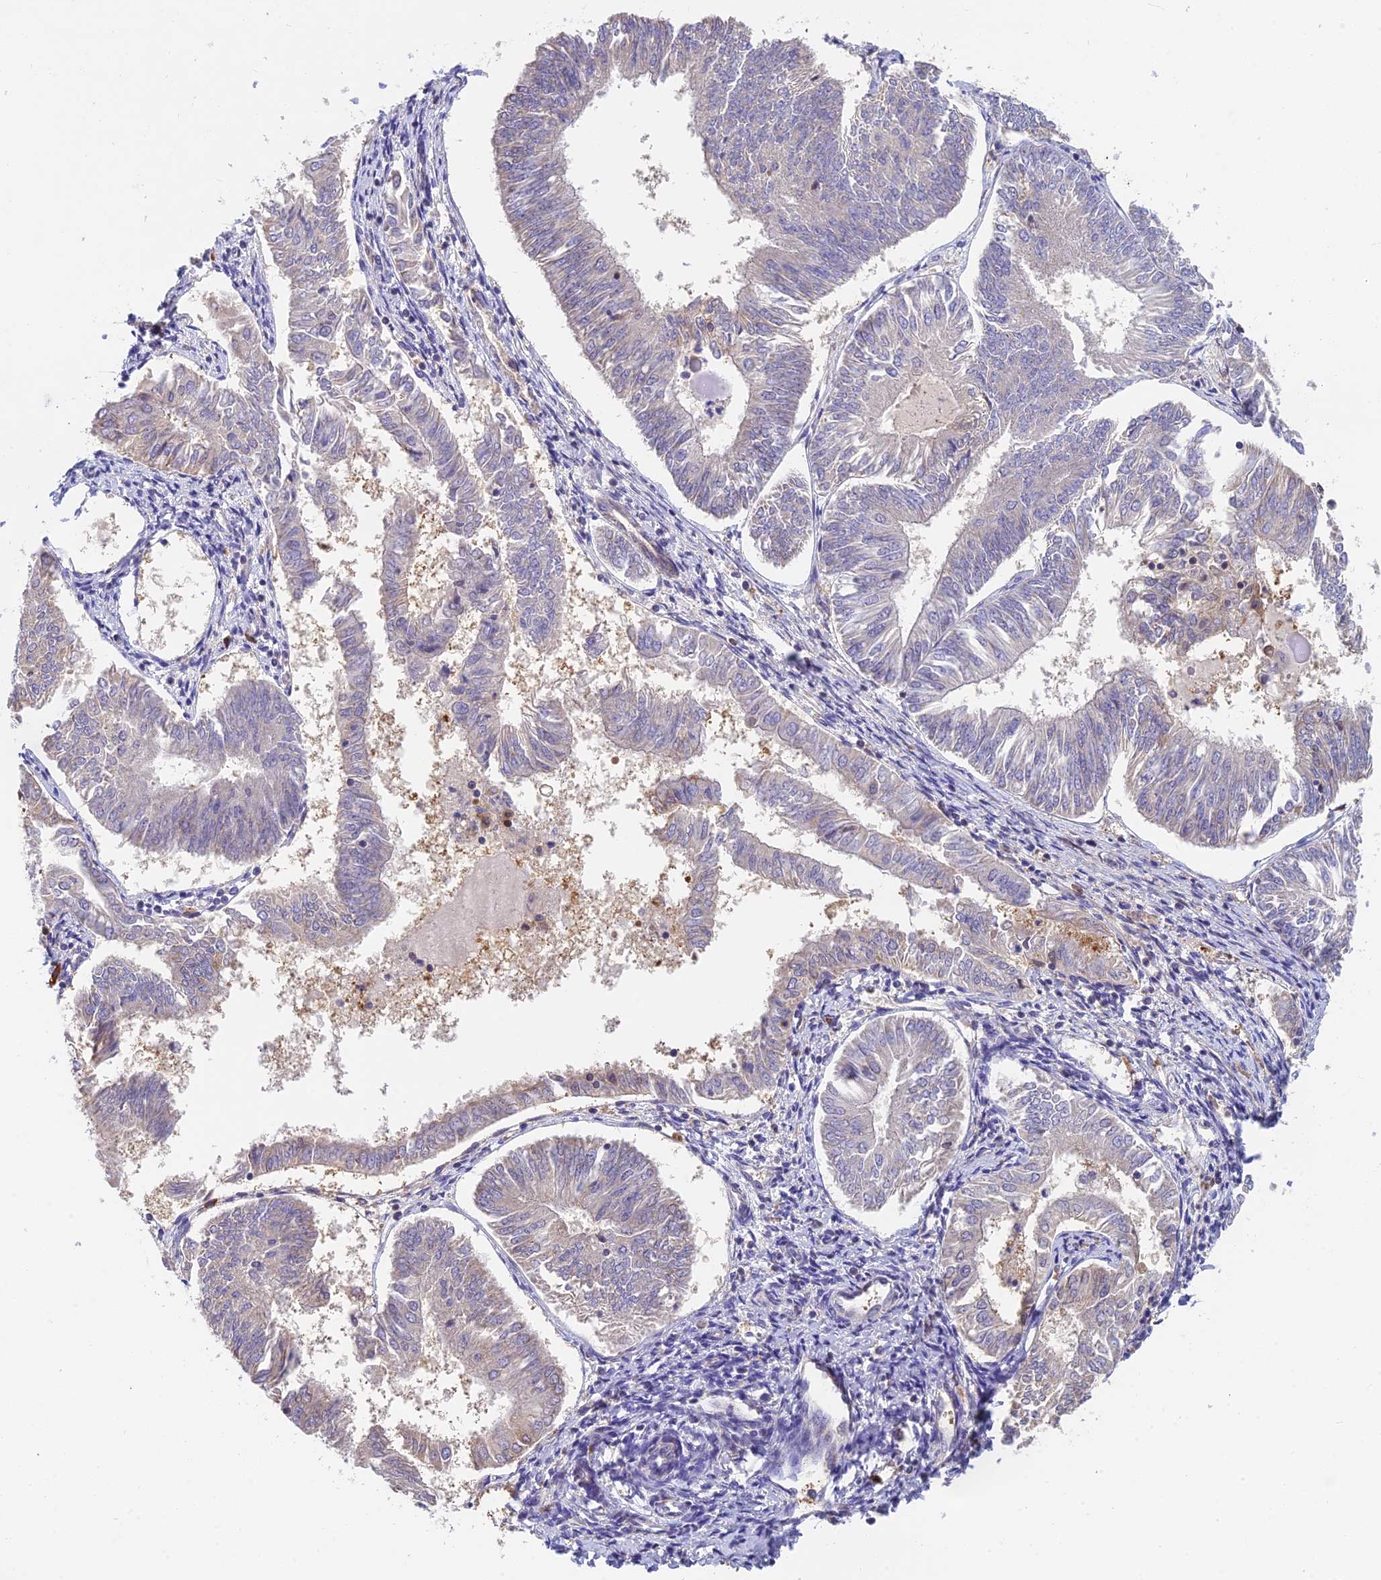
{"staining": {"intensity": "negative", "quantity": "none", "location": "none"}, "tissue": "endometrial cancer", "cell_type": "Tumor cells", "image_type": "cancer", "snomed": [{"axis": "morphology", "description": "Adenocarcinoma, NOS"}, {"axis": "topography", "description": "Endometrium"}], "caption": "IHC of human endometrial cancer exhibits no positivity in tumor cells. Brightfield microscopy of immunohistochemistry stained with DAB (brown) and hematoxylin (blue), captured at high magnification.", "gene": "IPO5", "patient": {"sex": "female", "age": 58}}